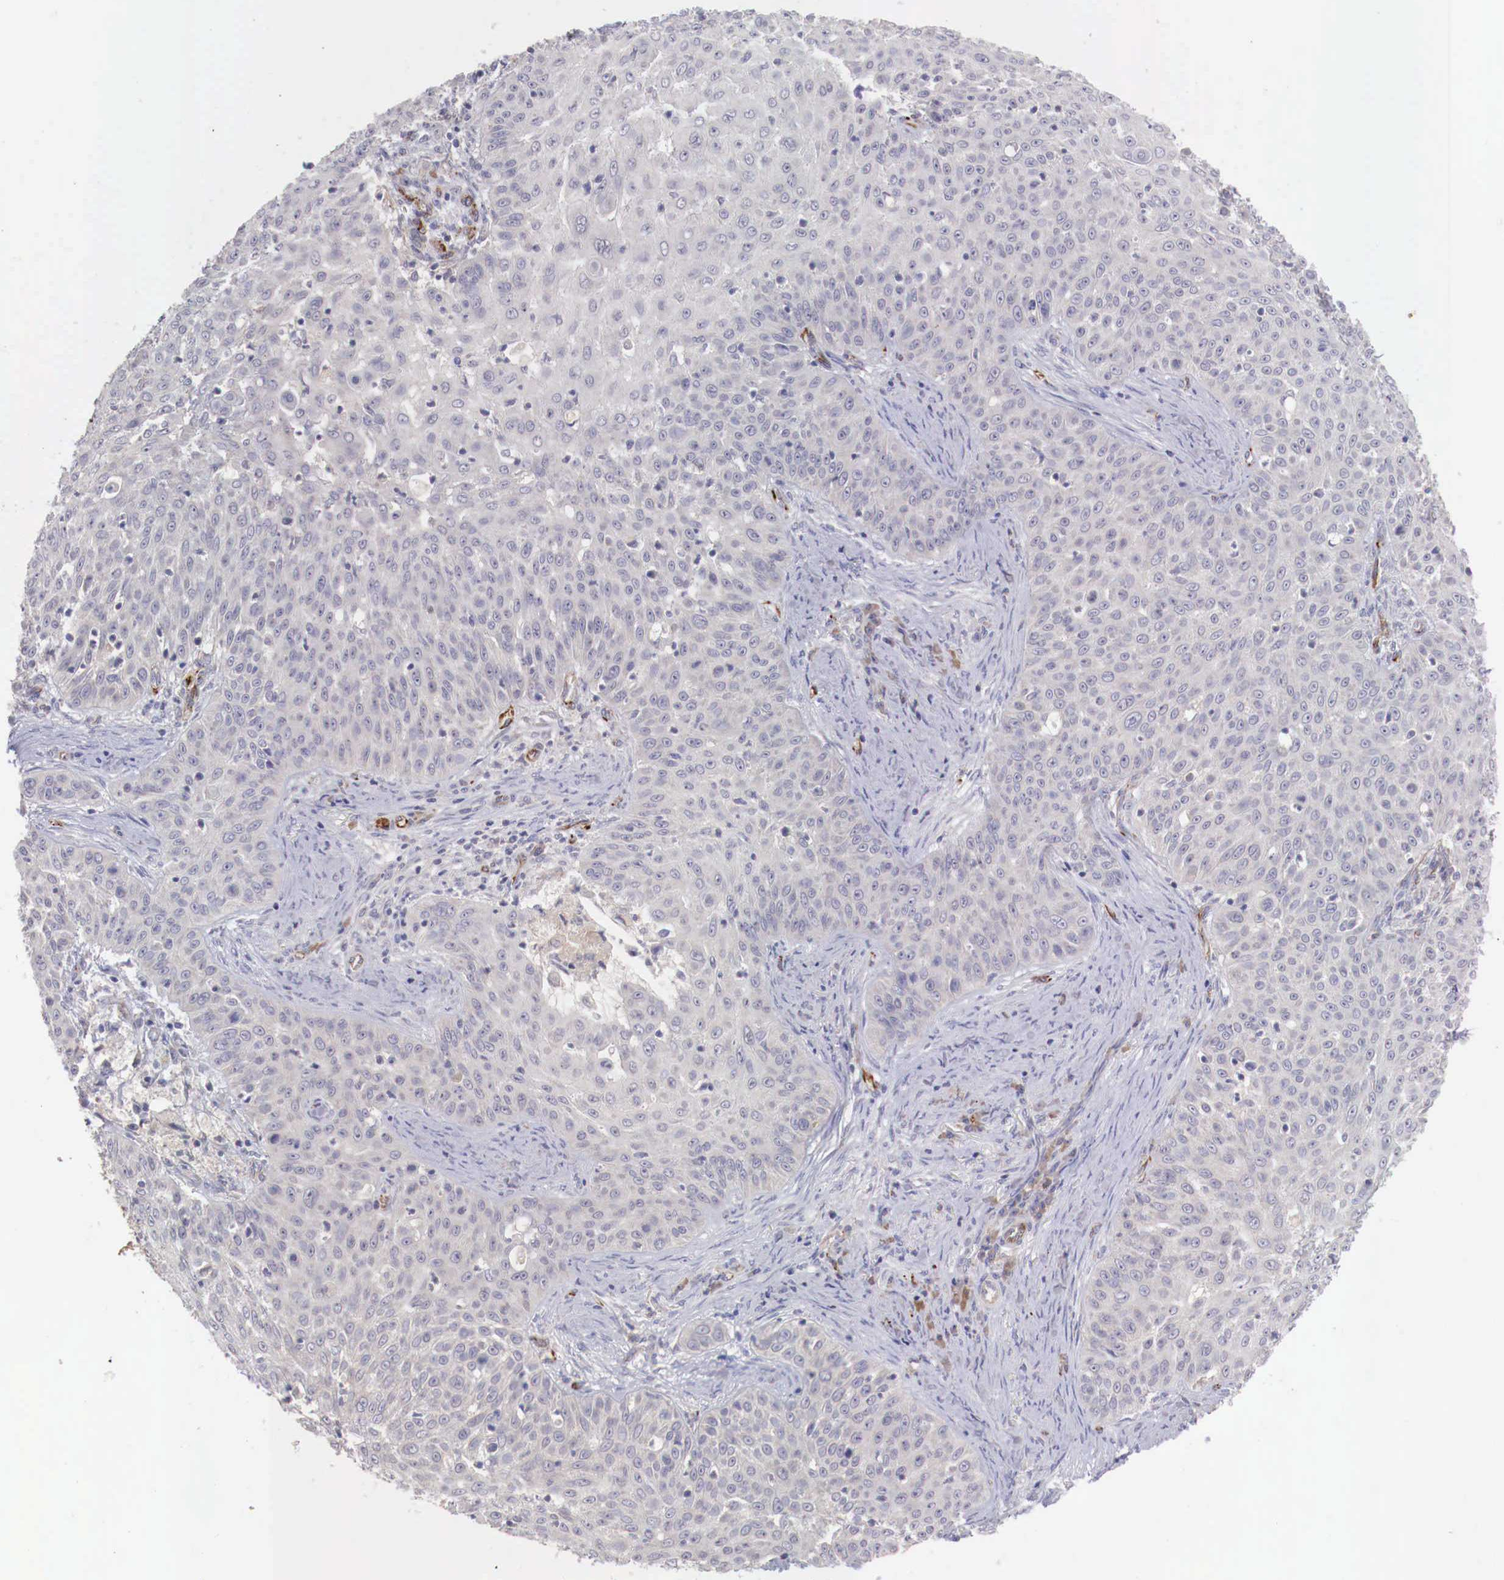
{"staining": {"intensity": "negative", "quantity": "none", "location": "none"}, "tissue": "skin cancer", "cell_type": "Tumor cells", "image_type": "cancer", "snomed": [{"axis": "morphology", "description": "Squamous cell carcinoma, NOS"}, {"axis": "topography", "description": "Skin"}], "caption": "Immunohistochemistry histopathology image of human skin squamous cell carcinoma stained for a protein (brown), which shows no expression in tumor cells. (DAB immunohistochemistry (IHC) with hematoxylin counter stain).", "gene": "WT1", "patient": {"sex": "male", "age": 82}}